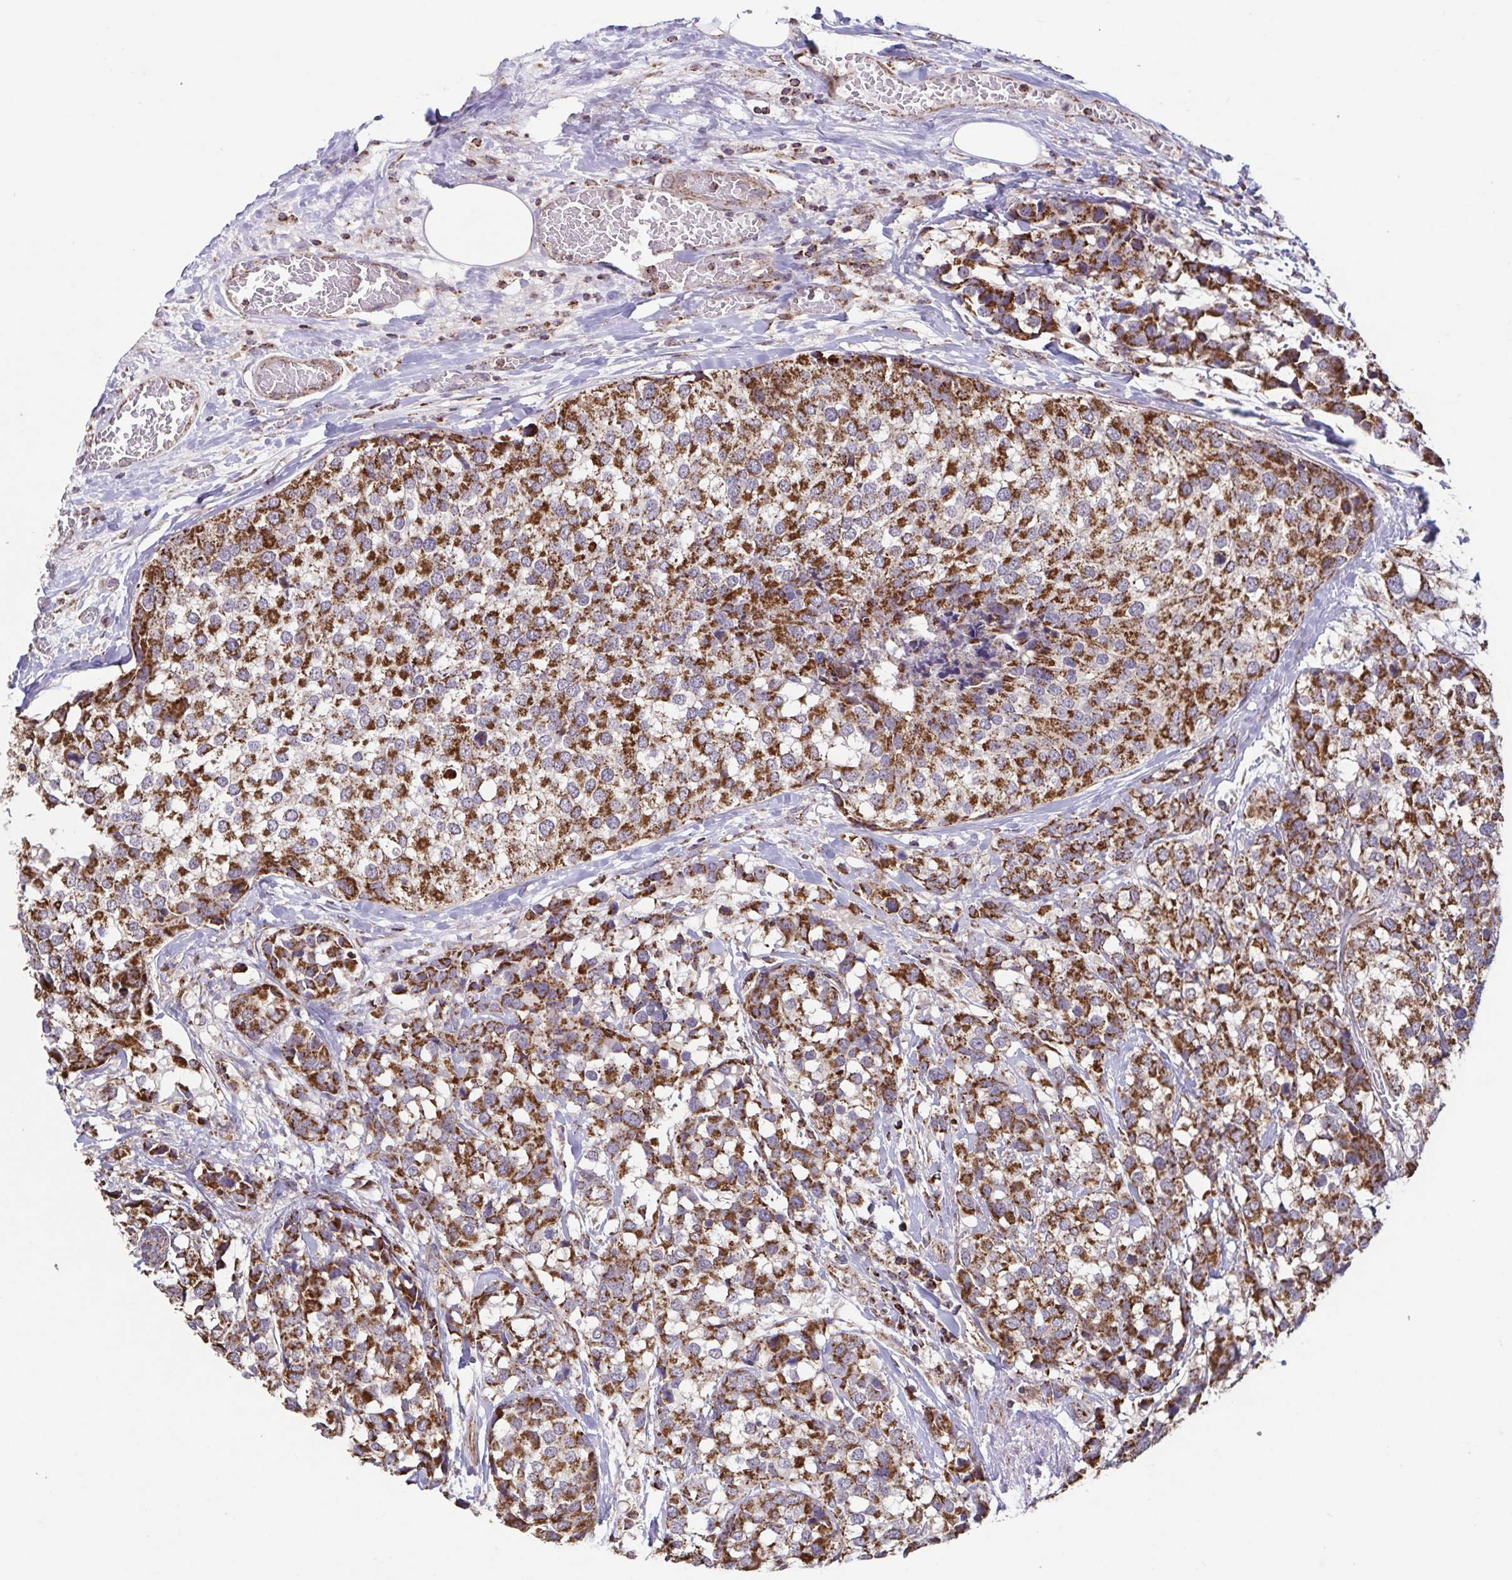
{"staining": {"intensity": "strong", "quantity": ">75%", "location": "cytoplasmic/membranous"}, "tissue": "breast cancer", "cell_type": "Tumor cells", "image_type": "cancer", "snomed": [{"axis": "morphology", "description": "Lobular carcinoma"}, {"axis": "topography", "description": "Breast"}], "caption": "This image demonstrates immunohistochemistry (IHC) staining of human breast cancer, with high strong cytoplasmic/membranous positivity in about >75% of tumor cells.", "gene": "DIP2B", "patient": {"sex": "female", "age": 59}}